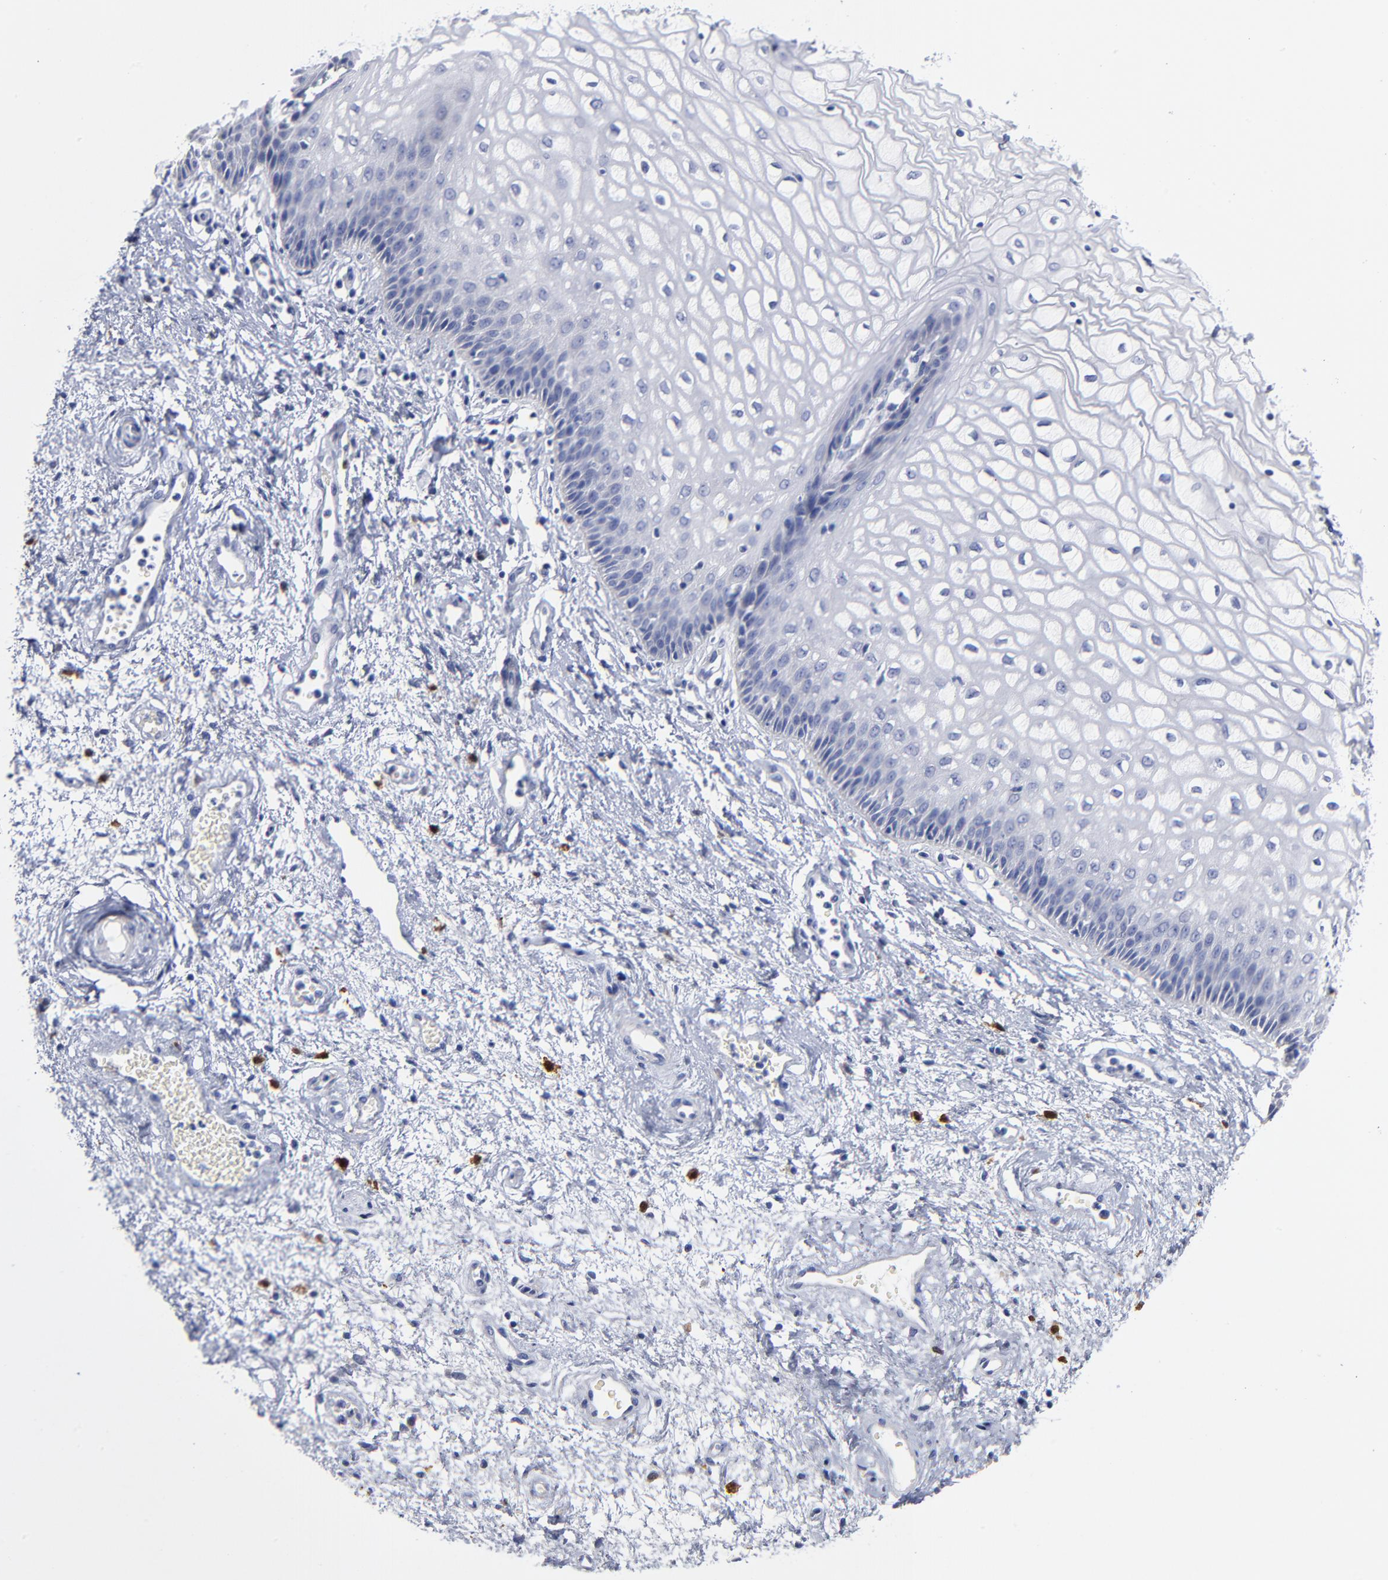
{"staining": {"intensity": "negative", "quantity": "none", "location": "none"}, "tissue": "vagina", "cell_type": "Squamous epithelial cells", "image_type": "normal", "snomed": [{"axis": "morphology", "description": "Normal tissue, NOS"}, {"axis": "topography", "description": "Vagina"}], "caption": "Immunohistochemistry (IHC) photomicrograph of benign vagina stained for a protein (brown), which displays no expression in squamous epithelial cells. Brightfield microscopy of IHC stained with DAB (3,3'-diaminobenzidine) (brown) and hematoxylin (blue), captured at high magnification.", "gene": "PTP4A1", "patient": {"sex": "female", "age": 34}}